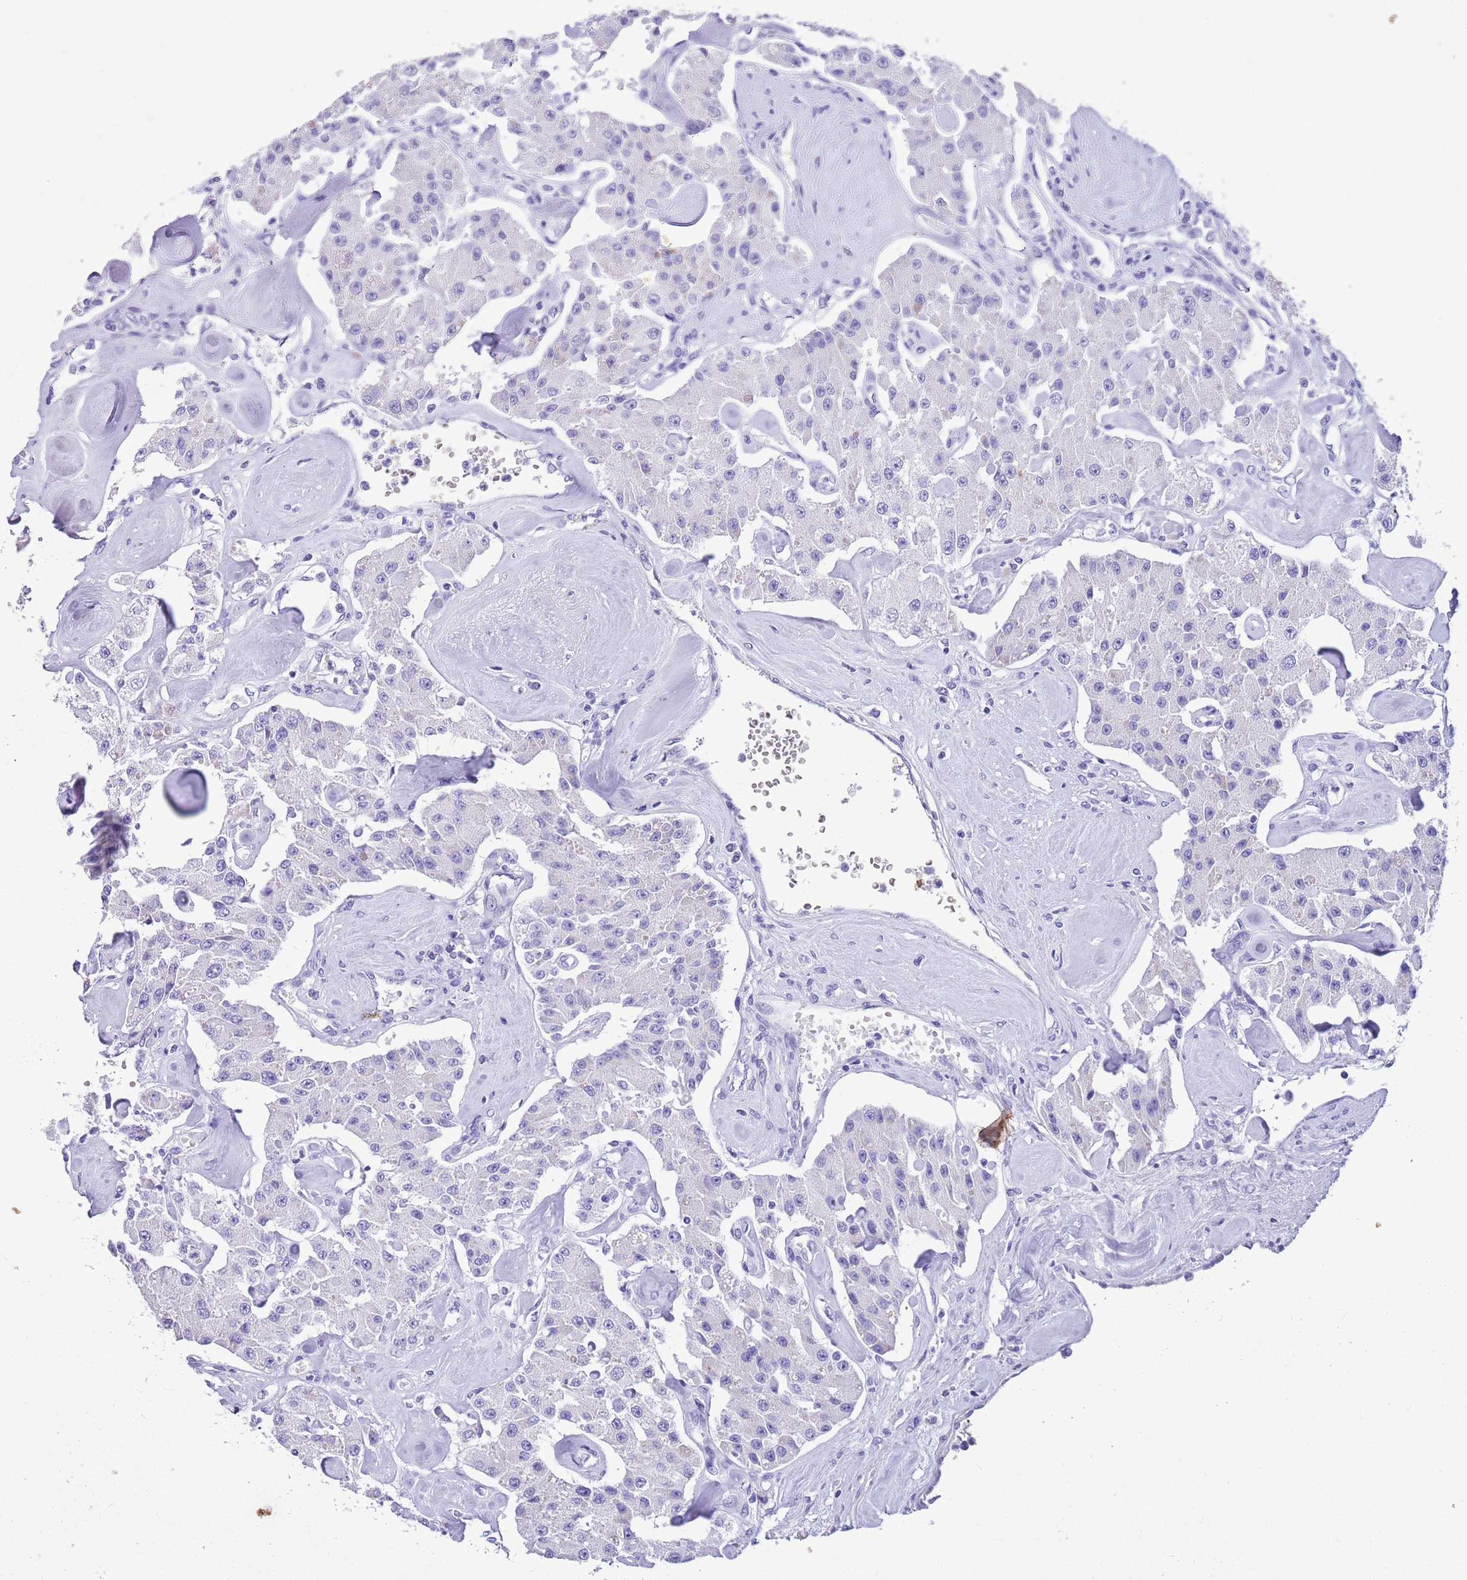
{"staining": {"intensity": "negative", "quantity": "none", "location": "none"}, "tissue": "carcinoid", "cell_type": "Tumor cells", "image_type": "cancer", "snomed": [{"axis": "morphology", "description": "Carcinoid, malignant, NOS"}, {"axis": "topography", "description": "Pancreas"}], "caption": "There is no significant expression in tumor cells of malignant carcinoid. Brightfield microscopy of IHC stained with DAB (brown) and hematoxylin (blue), captured at high magnification.", "gene": "TBC1D10B", "patient": {"sex": "male", "age": 41}}